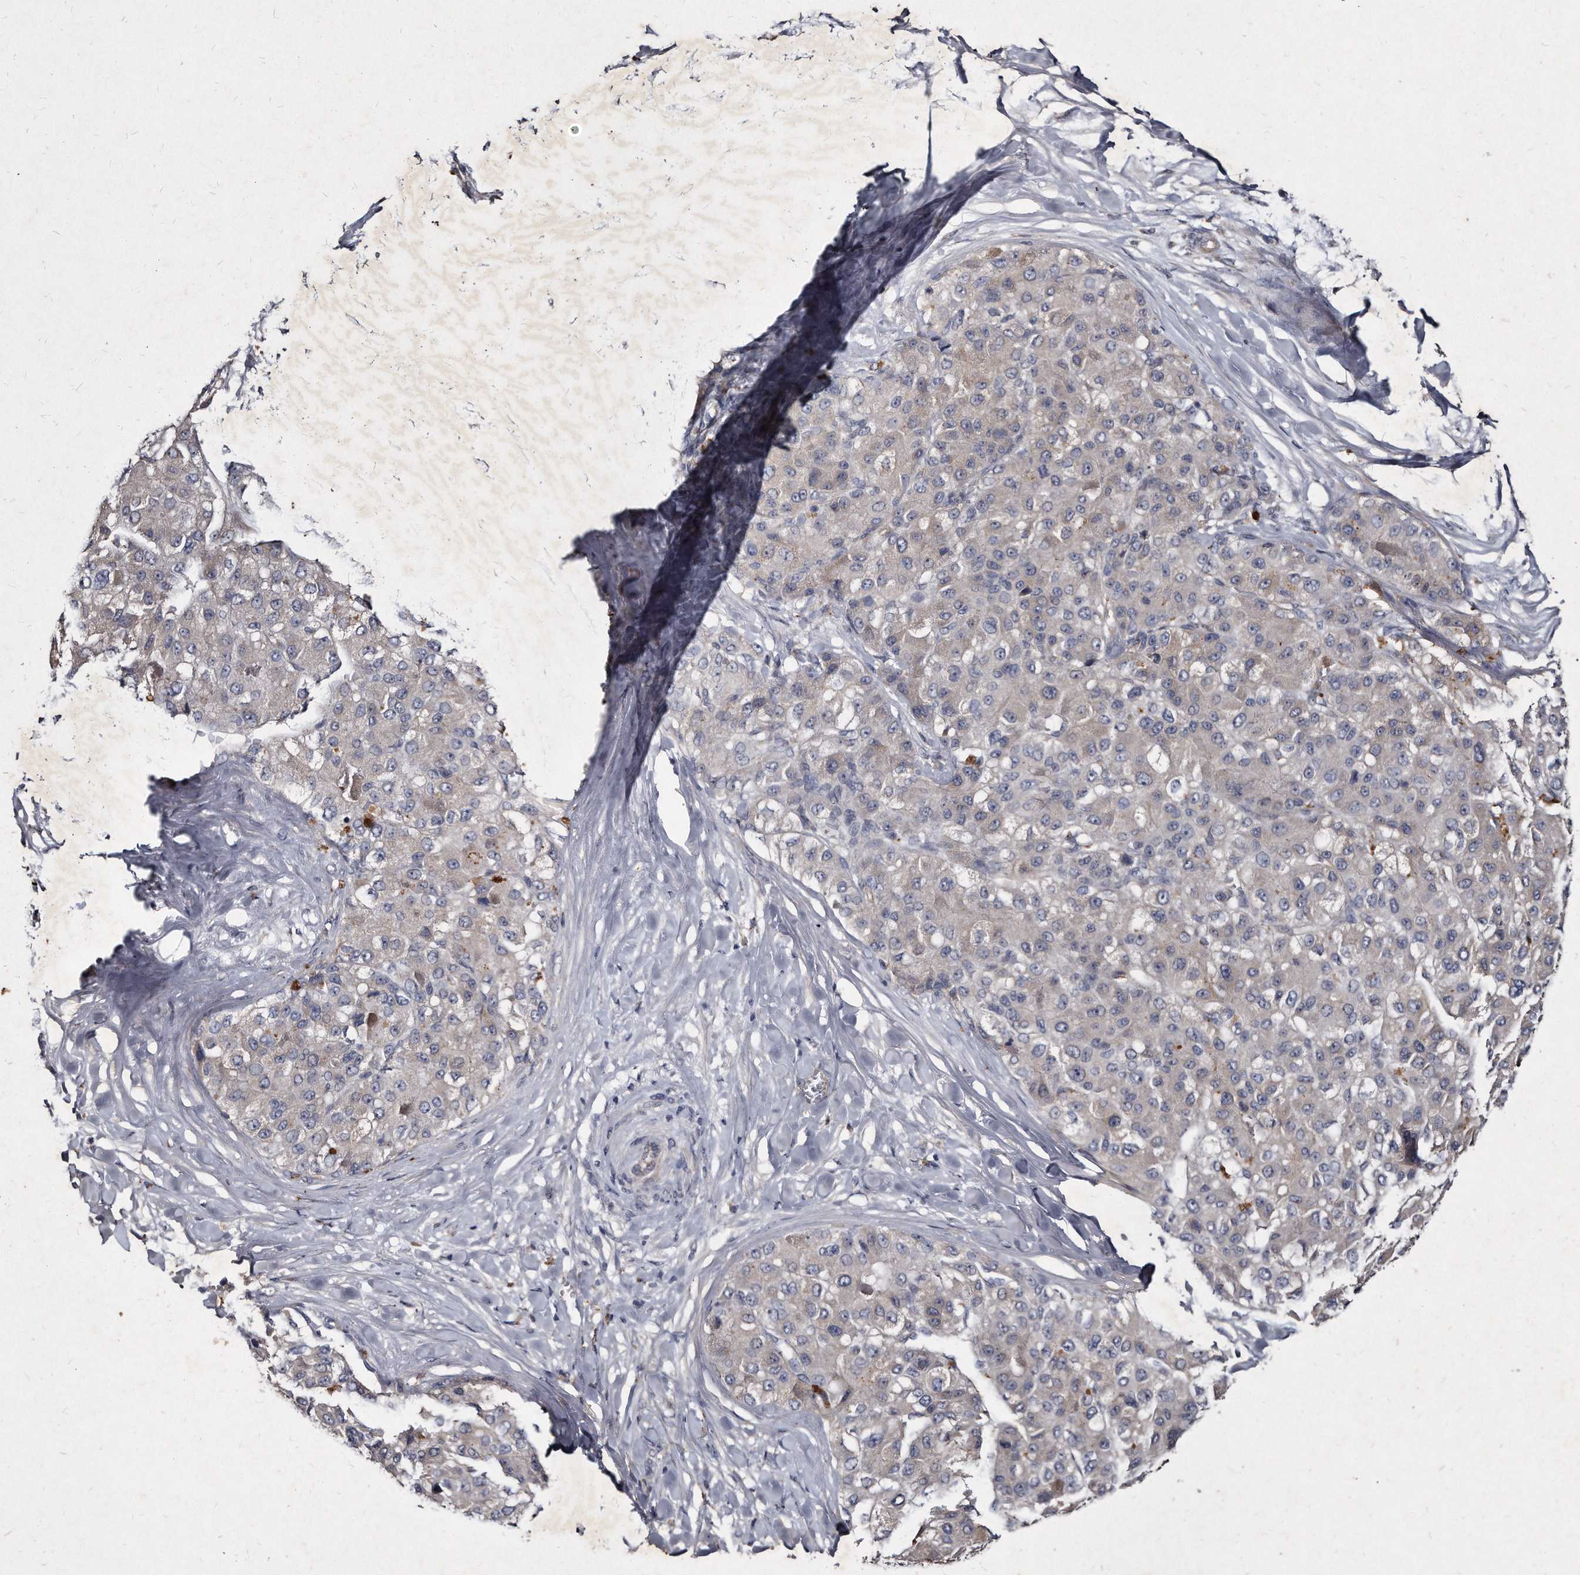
{"staining": {"intensity": "weak", "quantity": "<25%", "location": "cytoplasmic/membranous"}, "tissue": "liver cancer", "cell_type": "Tumor cells", "image_type": "cancer", "snomed": [{"axis": "morphology", "description": "Carcinoma, Hepatocellular, NOS"}, {"axis": "topography", "description": "Liver"}], "caption": "Histopathology image shows no significant protein staining in tumor cells of liver cancer. (Stains: DAB immunohistochemistry with hematoxylin counter stain, Microscopy: brightfield microscopy at high magnification).", "gene": "KLHDC3", "patient": {"sex": "male", "age": 80}}